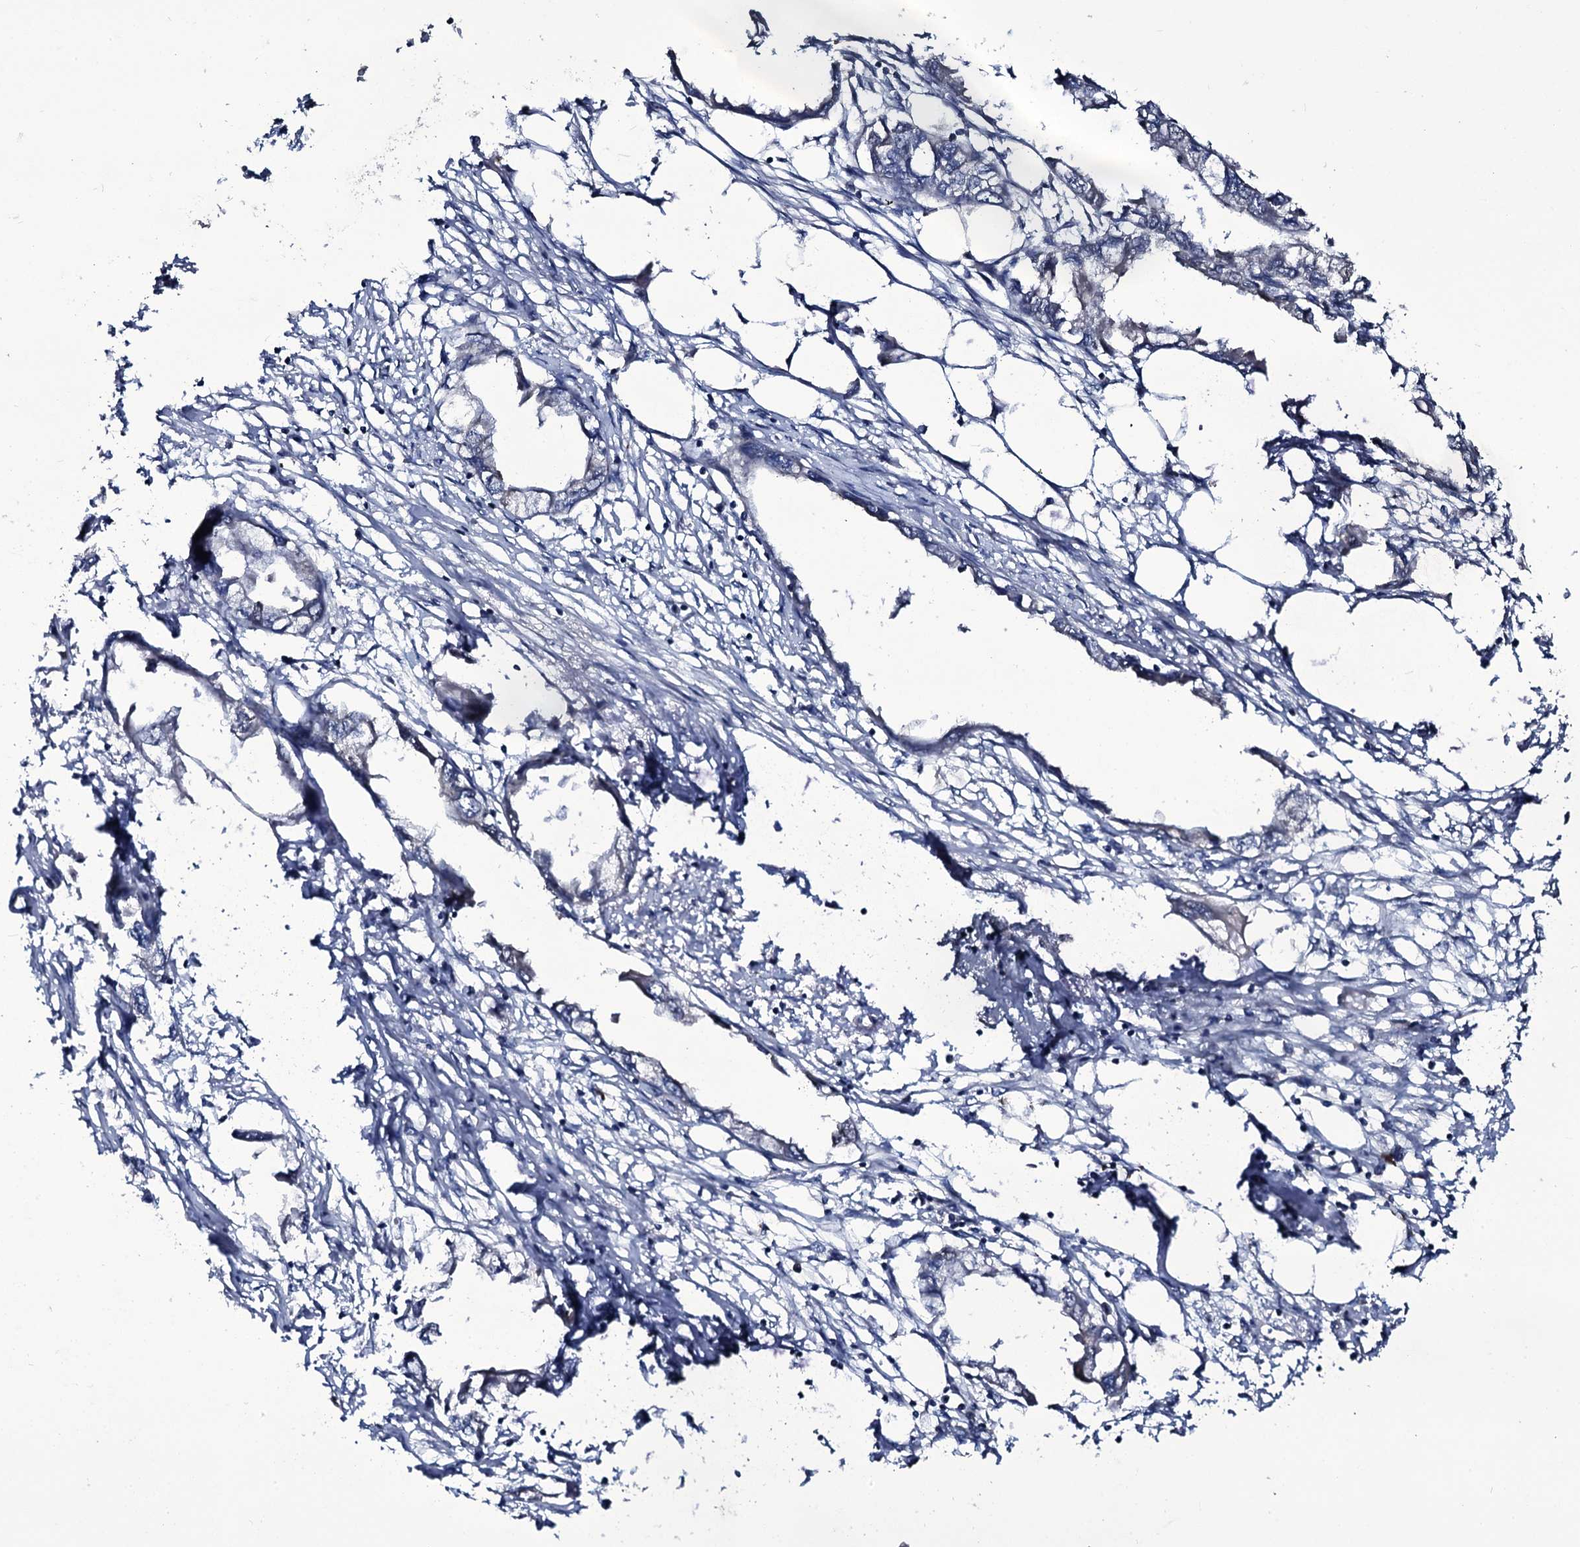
{"staining": {"intensity": "negative", "quantity": "none", "location": "none"}, "tissue": "endometrial cancer", "cell_type": "Tumor cells", "image_type": "cancer", "snomed": [{"axis": "morphology", "description": "Adenocarcinoma, NOS"}, {"axis": "morphology", "description": "Adenocarcinoma, metastatic, NOS"}, {"axis": "topography", "description": "Adipose tissue"}, {"axis": "topography", "description": "Endometrium"}], "caption": "Protein analysis of adenocarcinoma (endometrial) displays no significant positivity in tumor cells.", "gene": "LYG2", "patient": {"sex": "female", "age": 67}}